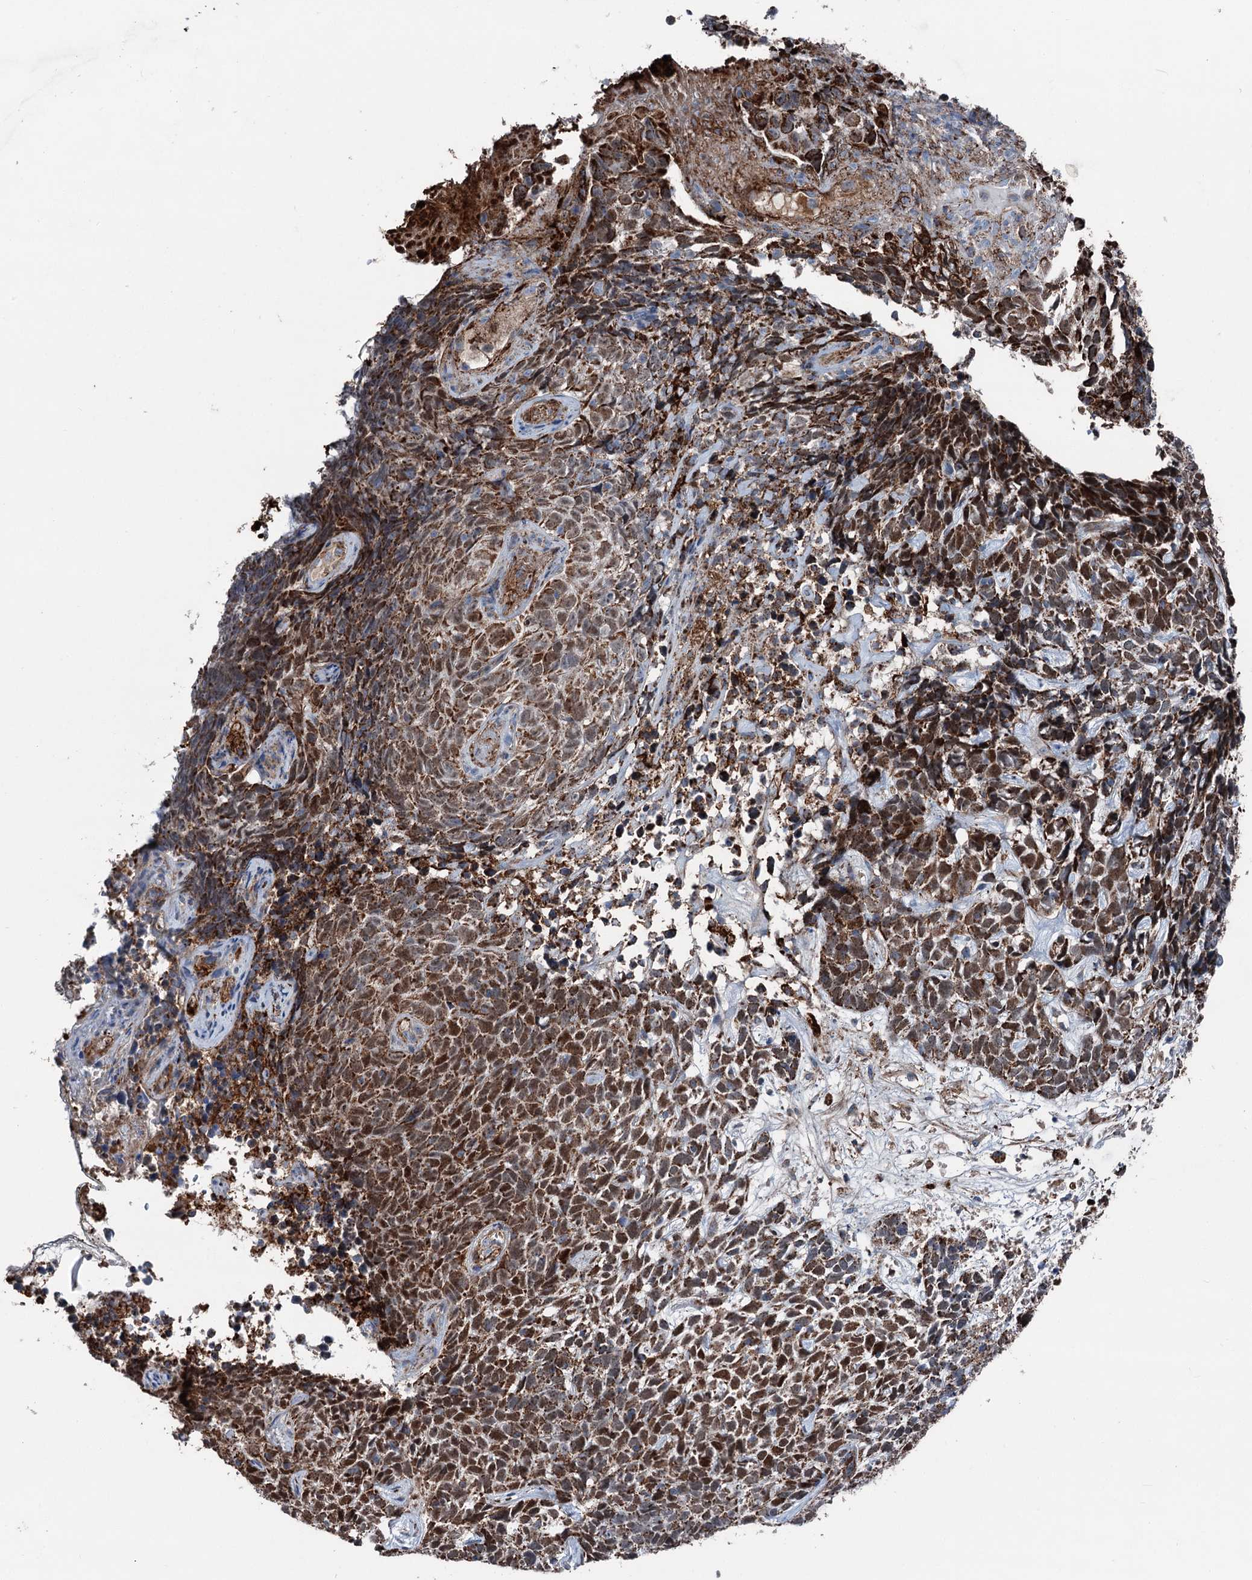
{"staining": {"intensity": "strong", "quantity": ">75%", "location": "cytoplasmic/membranous,nuclear"}, "tissue": "skin cancer", "cell_type": "Tumor cells", "image_type": "cancer", "snomed": [{"axis": "morphology", "description": "Basal cell carcinoma"}, {"axis": "topography", "description": "Skin"}], "caption": "This is an image of immunohistochemistry staining of skin cancer, which shows strong positivity in the cytoplasmic/membranous and nuclear of tumor cells.", "gene": "DDIAS", "patient": {"sex": "female", "age": 84}}